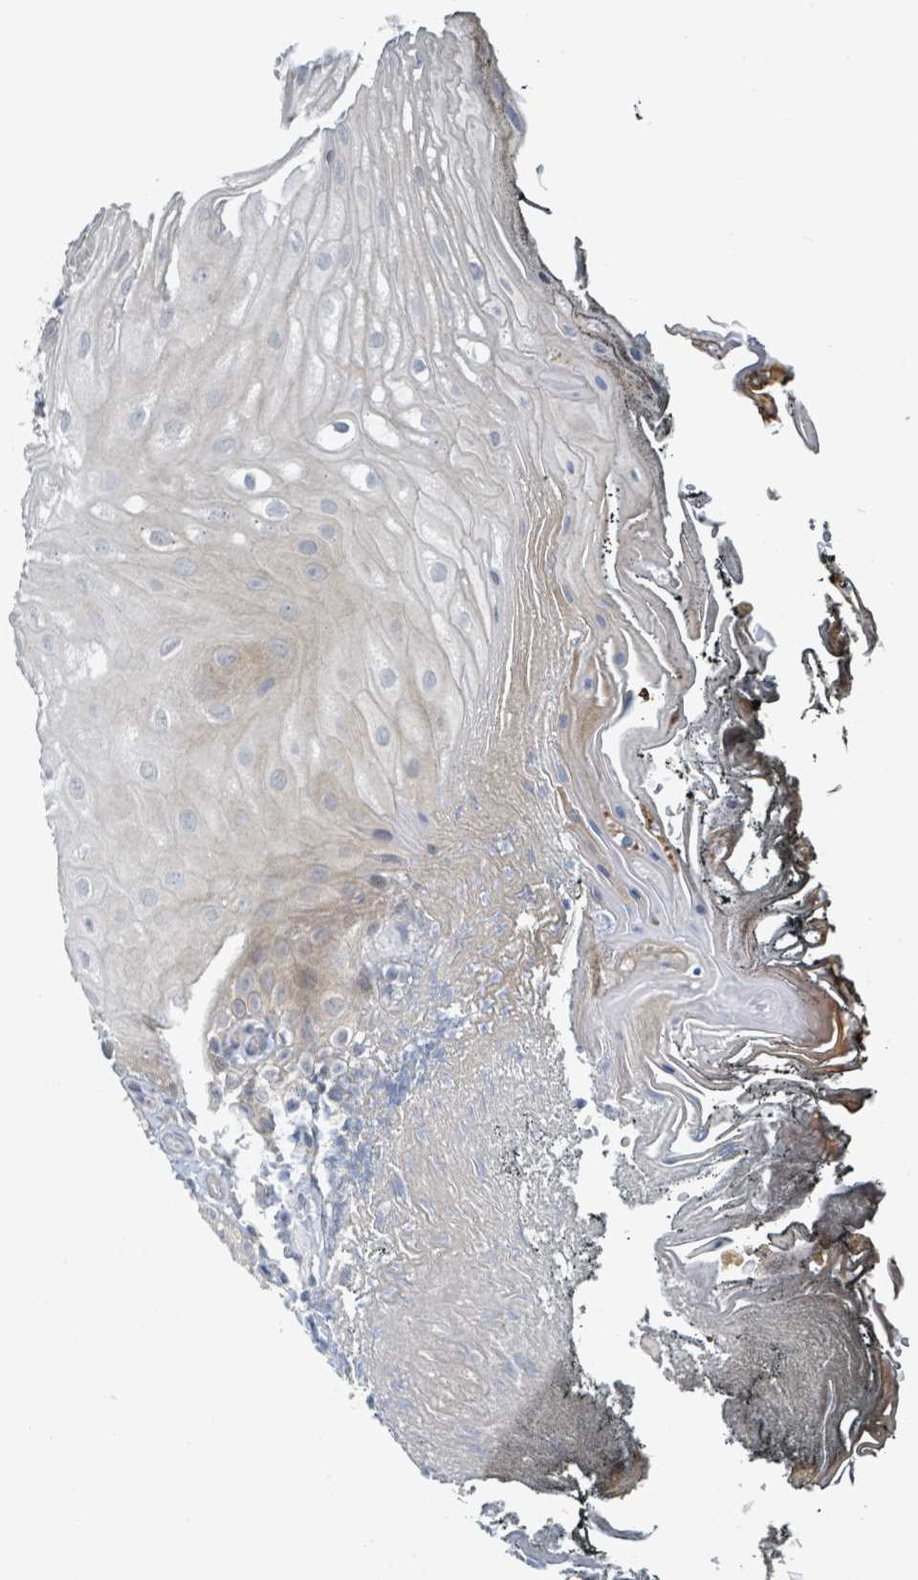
{"staining": {"intensity": "weak", "quantity": "<25%", "location": "cytoplasmic/membranous"}, "tissue": "oral mucosa", "cell_type": "Squamous epithelial cells", "image_type": "normal", "snomed": [{"axis": "morphology", "description": "Normal tissue, NOS"}, {"axis": "morphology", "description": "Squamous cell carcinoma, NOS"}, {"axis": "topography", "description": "Oral tissue"}, {"axis": "topography", "description": "Head-Neck"}], "caption": "Oral mucosa stained for a protein using immunohistochemistry (IHC) reveals no staining squamous epithelial cells.", "gene": "ANKRD55", "patient": {"sex": "female", "age": 81}}